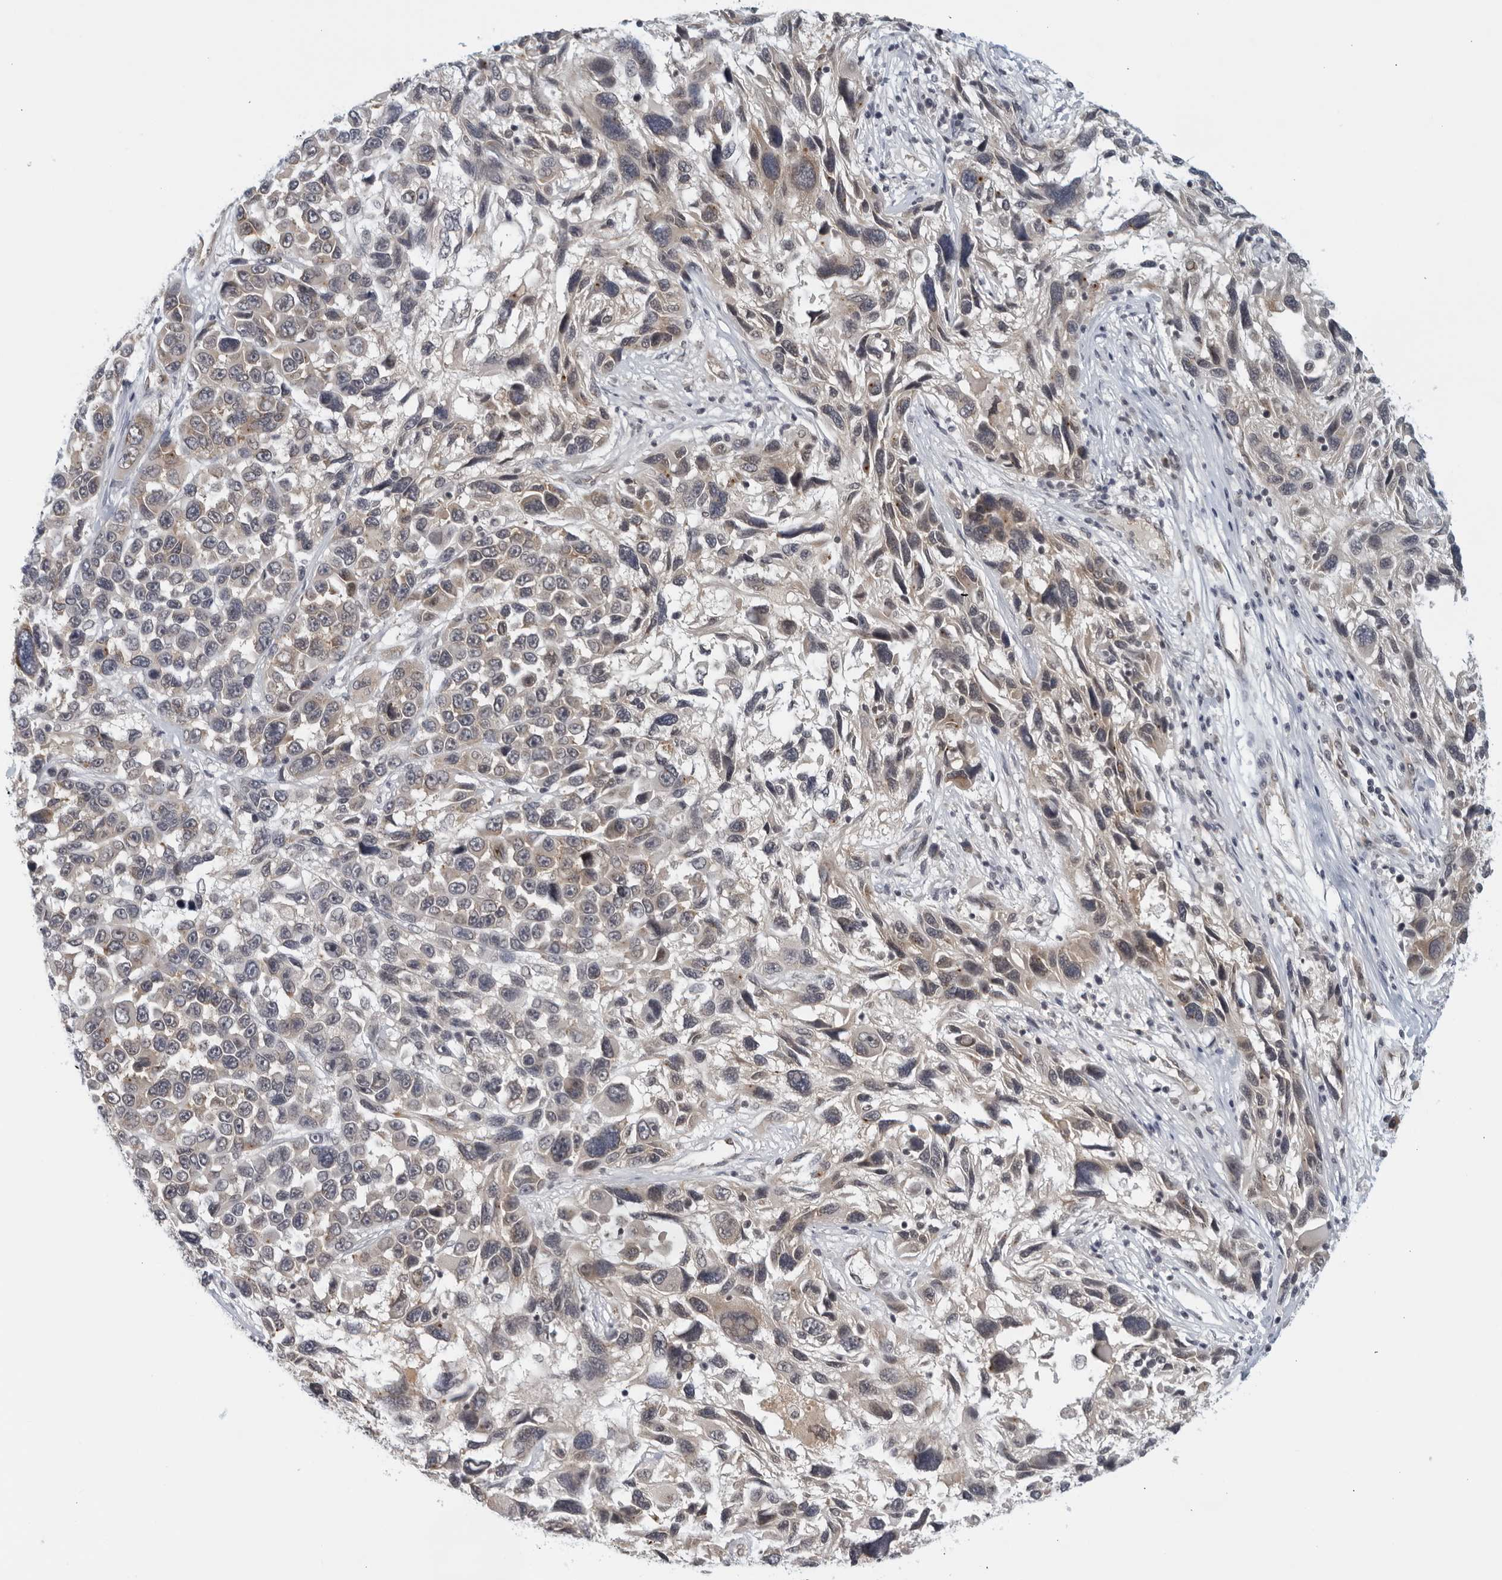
{"staining": {"intensity": "weak", "quantity": "25%-75%", "location": "cytoplasmic/membranous,nuclear"}, "tissue": "melanoma", "cell_type": "Tumor cells", "image_type": "cancer", "snomed": [{"axis": "morphology", "description": "Malignant melanoma, NOS"}, {"axis": "topography", "description": "Skin"}], "caption": "Tumor cells display low levels of weak cytoplasmic/membranous and nuclear expression in approximately 25%-75% of cells in human malignant melanoma. (brown staining indicates protein expression, while blue staining denotes nuclei).", "gene": "RC3H1", "patient": {"sex": "male", "age": 53}}